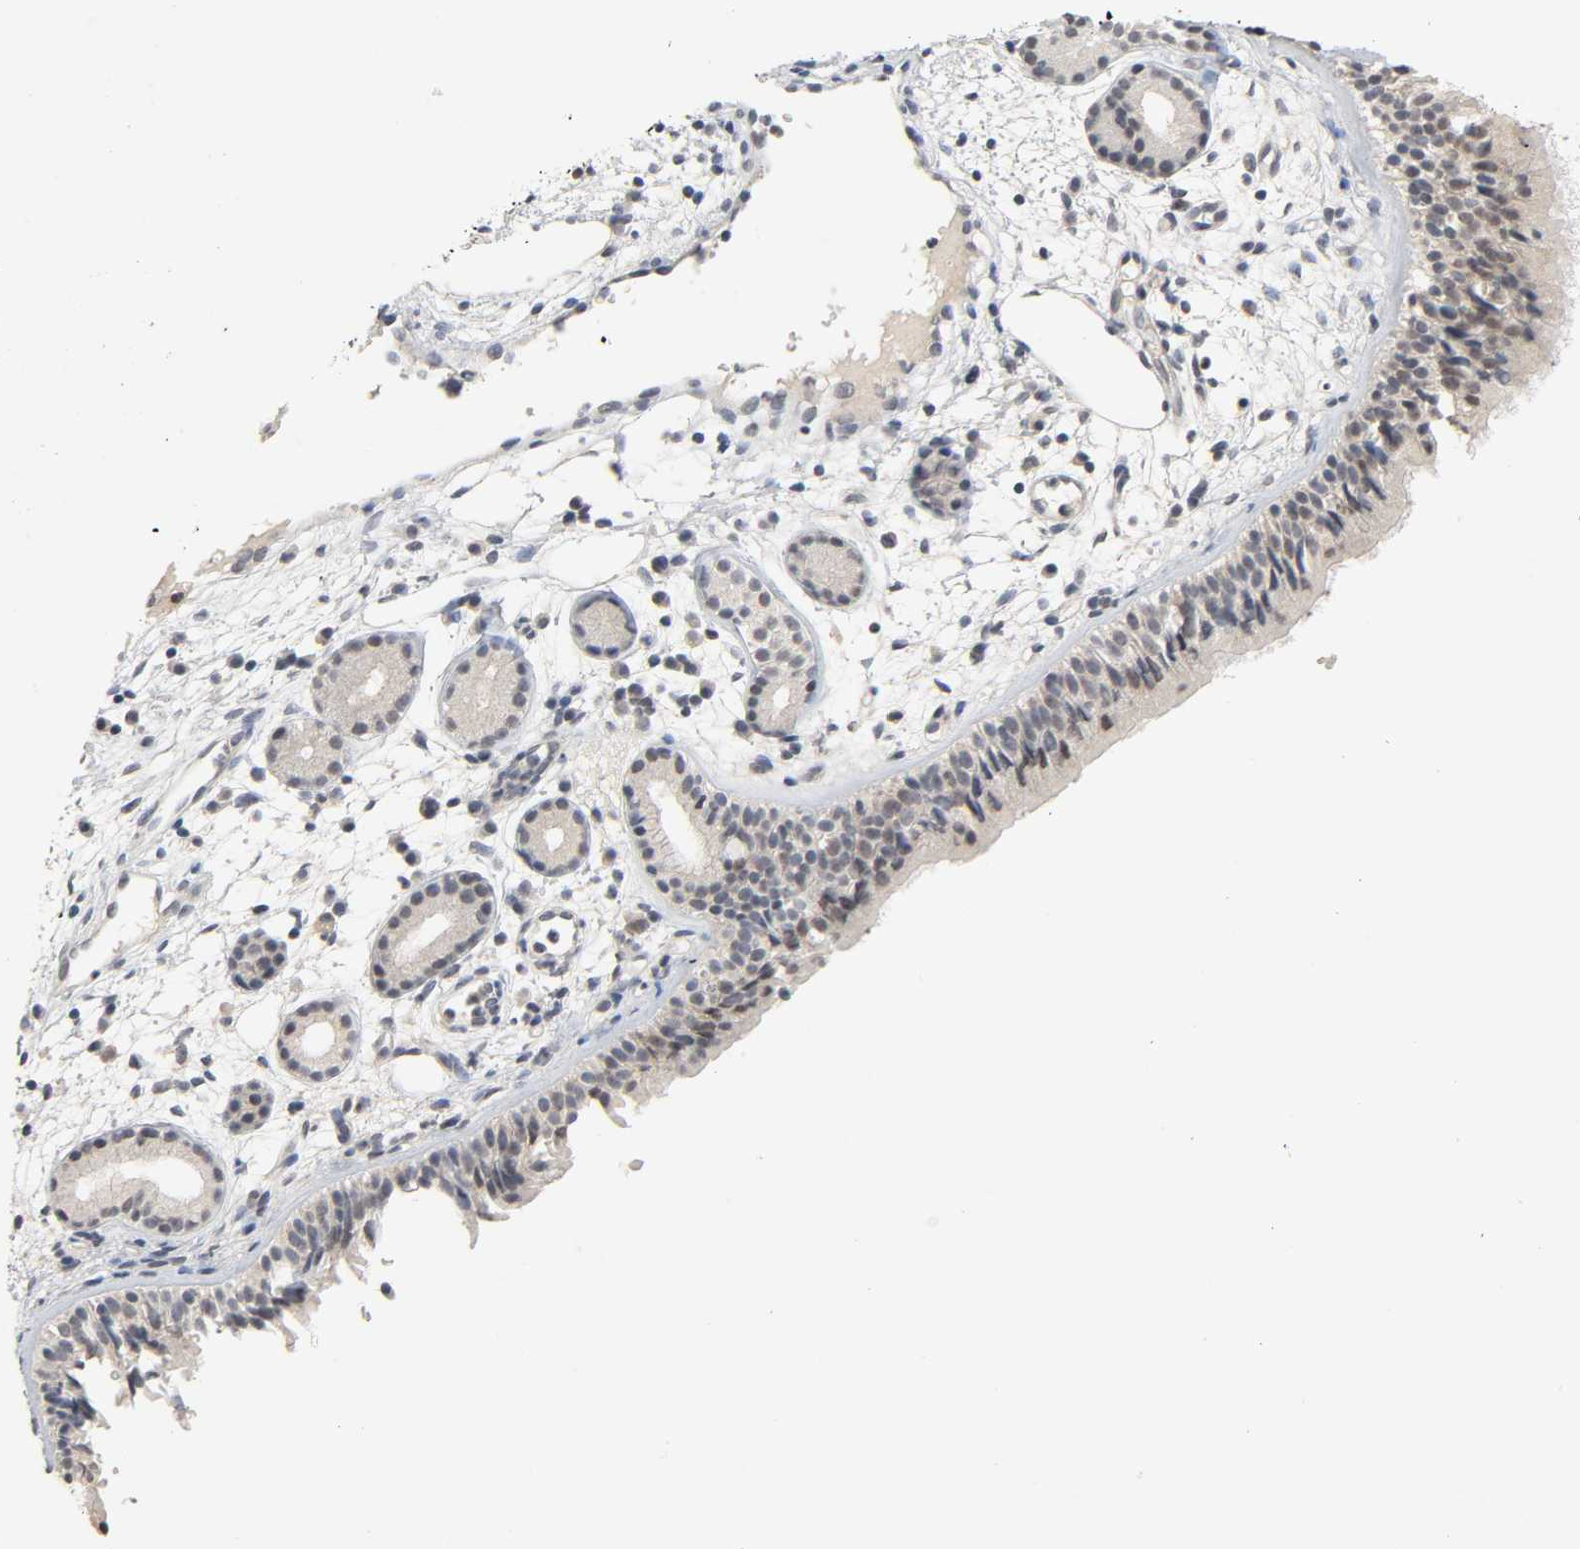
{"staining": {"intensity": "weak", "quantity": "<25%", "location": "nuclear"}, "tissue": "nasopharynx", "cell_type": "Respiratory epithelial cells", "image_type": "normal", "snomed": [{"axis": "morphology", "description": "Normal tissue, NOS"}, {"axis": "morphology", "description": "Inflammation, NOS"}, {"axis": "topography", "description": "Nasopharynx"}], "caption": "A photomicrograph of nasopharynx stained for a protein demonstrates no brown staining in respiratory epithelial cells. Brightfield microscopy of immunohistochemistry (IHC) stained with DAB (3,3'-diaminobenzidine) (brown) and hematoxylin (blue), captured at high magnification.", "gene": "MAPKAPK5", "patient": {"sex": "female", "age": 55}}